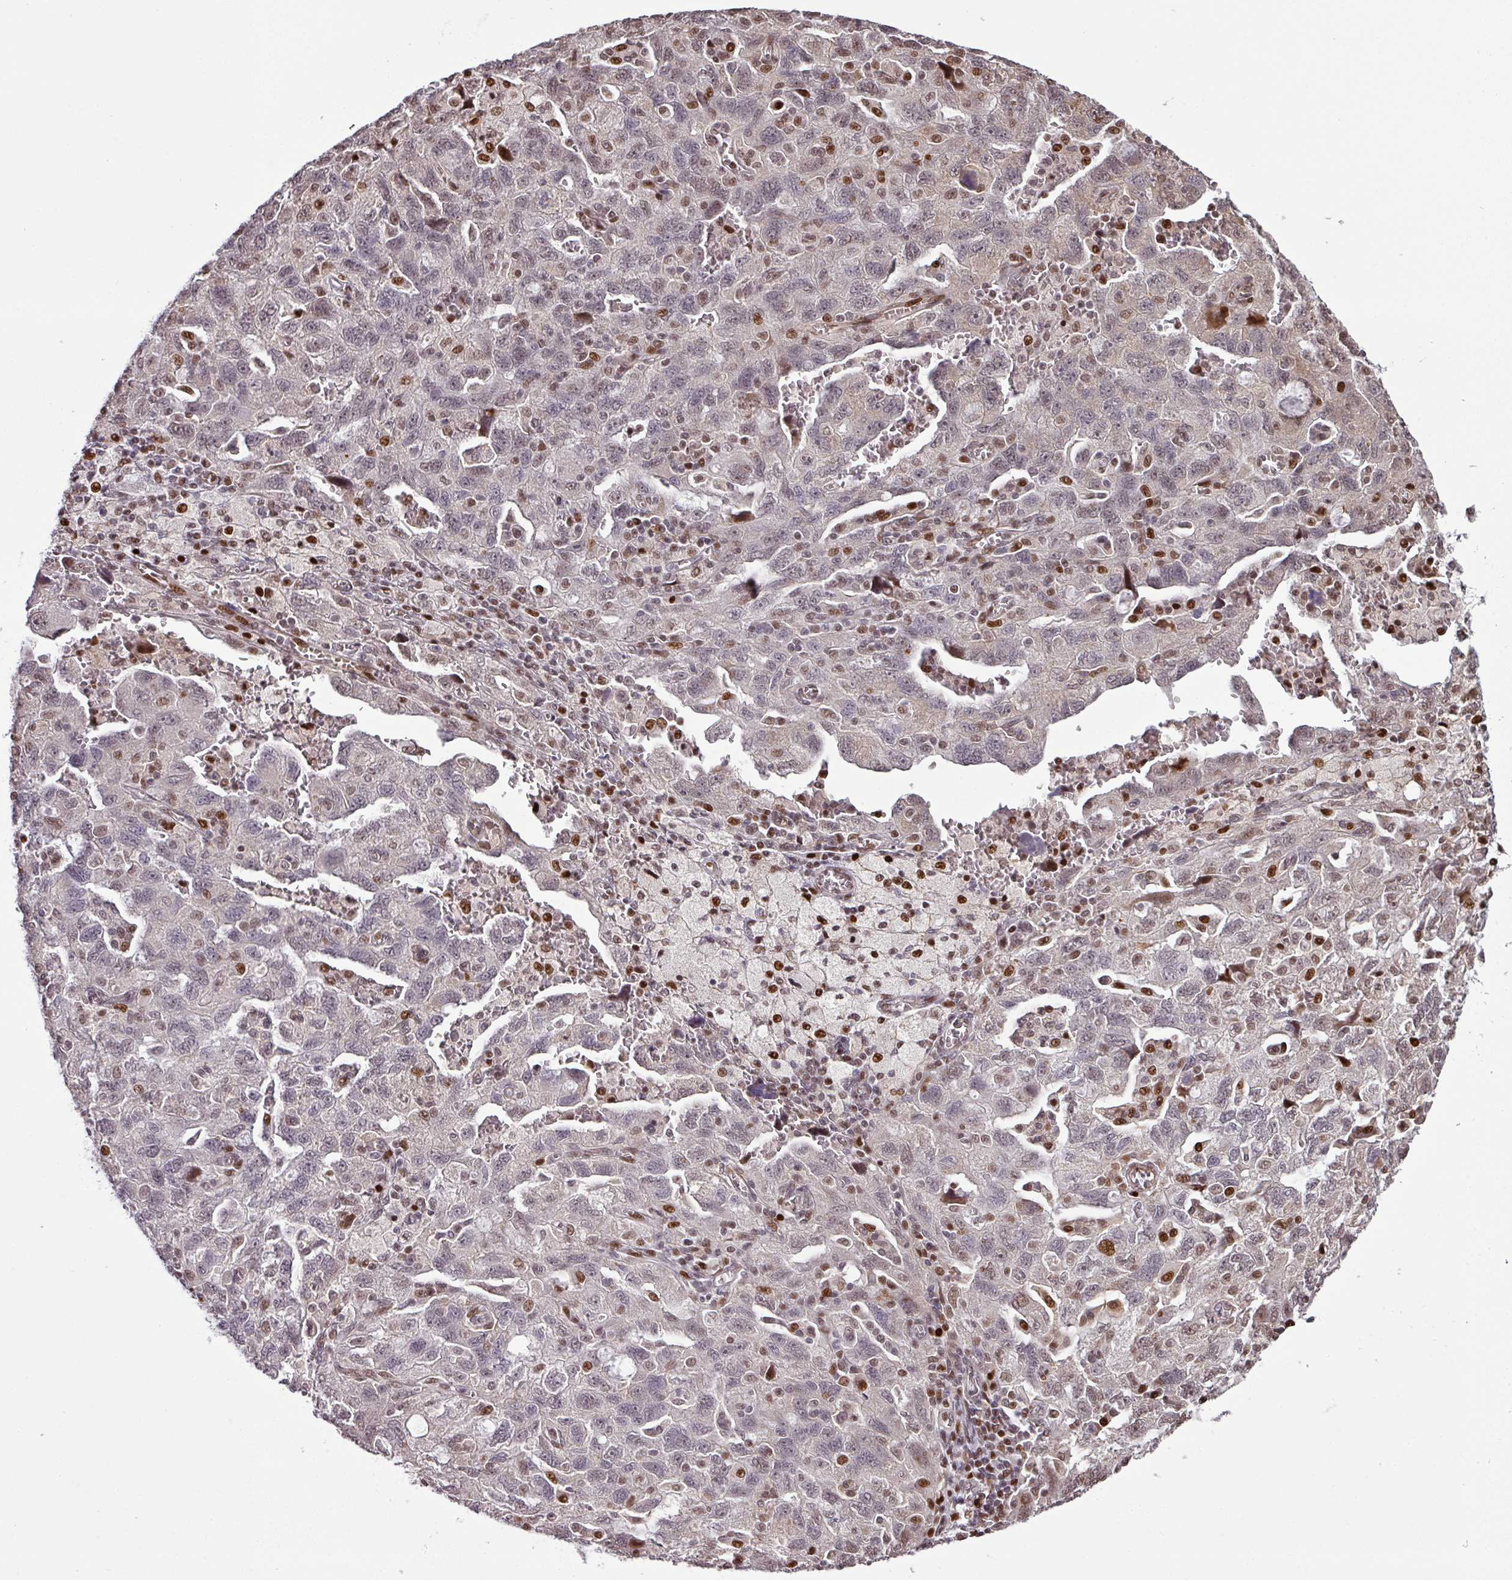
{"staining": {"intensity": "moderate", "quantity": "<25%", "location": "nuclear"}, "tissue": "ovarian cancer", "cell_type": "Tumor cells", "image_type": "cancer", "snomed": [{"axis": "morphology", "description": "Carcinoma, NOS"}, {"axis": "morphology", "description": "Cystadenocarcinoma, serous, NOS"}, {"axis": "topography", "description": "Ovary"}], "caption": "Immunohistochemistry histopathology image of carcinoma (ovarian) stained for a protein (brown), which exhibits low levels of moderate nuclear staining in approximately <25% of tumor cells.", "gene": "MYSM1", "patient": {"sex": "female", "age": 69}}